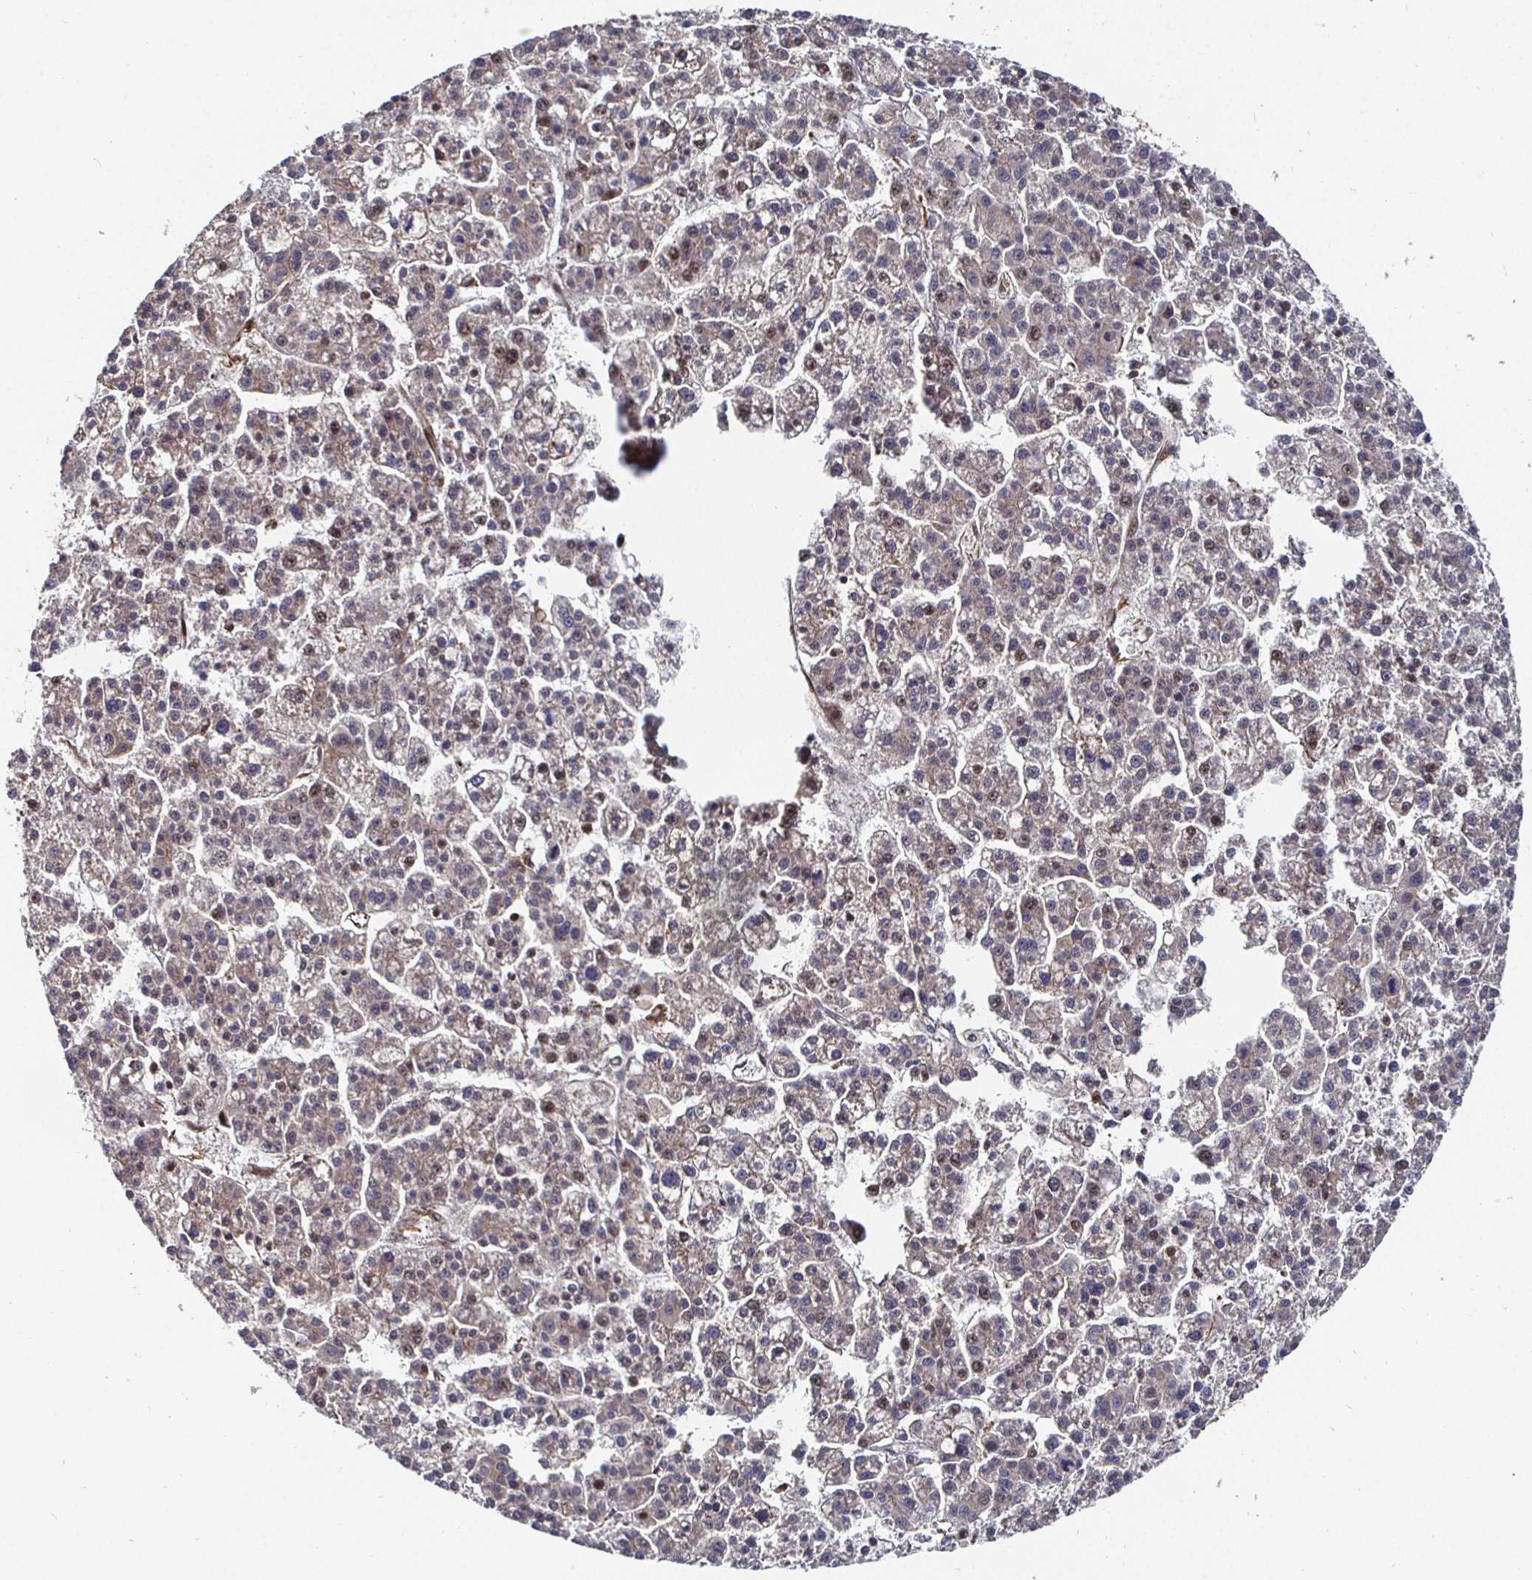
{"staining": {"intensity": "weak", "quantity": "<25%", "location": "cytoplasmic/membranous"}, "tissue": "liver cancer", "cell_type": "Tumor cells", "image_type": "cancer", "snomed": [{"axis": "morphology", "description": "Carcinoma, Hepatocellular, NOS"}, {"axis": "topography", "description": "Liver"}], "caption": "Immunohistochemistry photomicrograph of neoplastic tissue: liver cancer stained with DAB demonstrates no significant protein positivity in tumor cells.", "gene": "TBKBP1", "patient": {"sex": "female", "age": 58}}